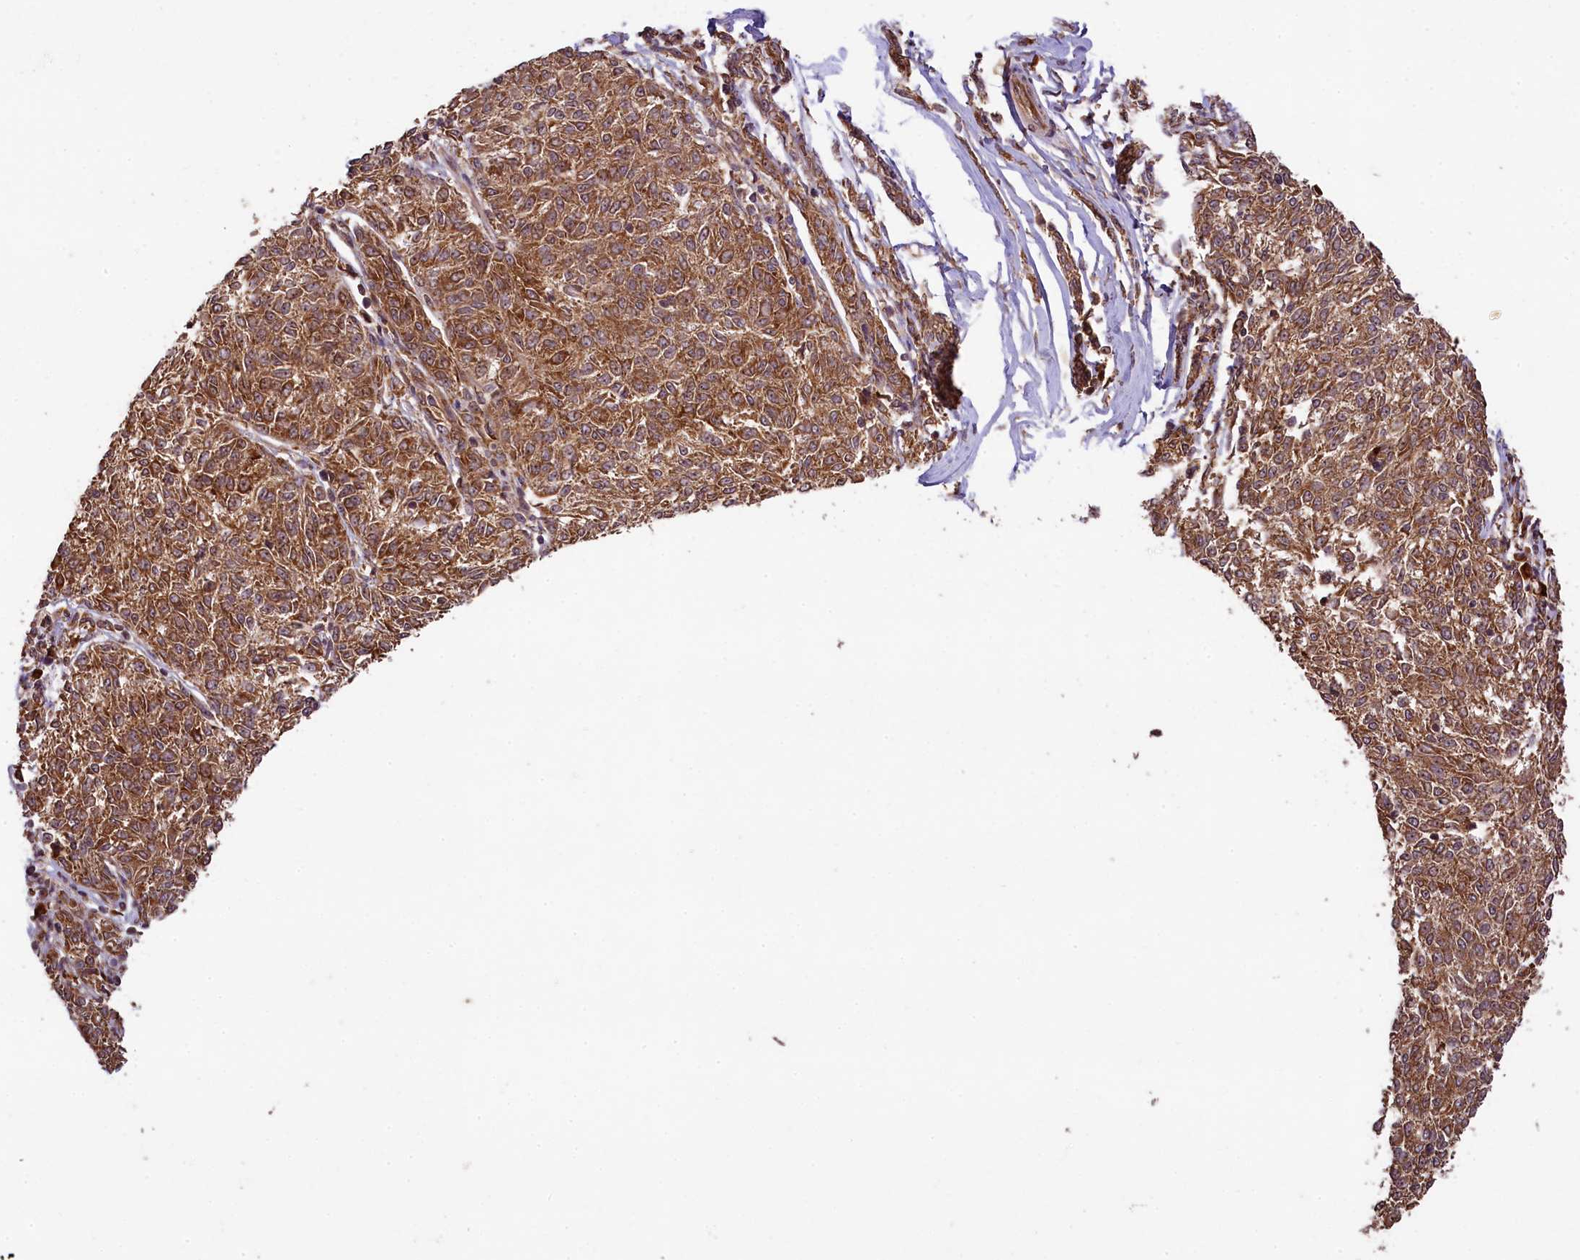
{"staining": {"intensity": "moderate", "quantity": ">75%", "location": "cytoplasmic/membranous"}, "tissue": "melanoma", "cell_type": "Tumor cells", "image_type": "cancer", "snomed": [{"axis": "morphology", "description": "Malignant melanoma, NOS"}, {"axis": "topography", "description": "Skin"}], "caption": "Malignant melanoma tissue shows moderate cytoplasmic/membranous positivity in approximately >75% of tumor cells The staining is performed using DAB brown chromogen to label protein expression. The nuclei are counter-stained blue using hematoxylin.", "gene": "LARP4", "patient": {"sex": "female", "age": 72}}